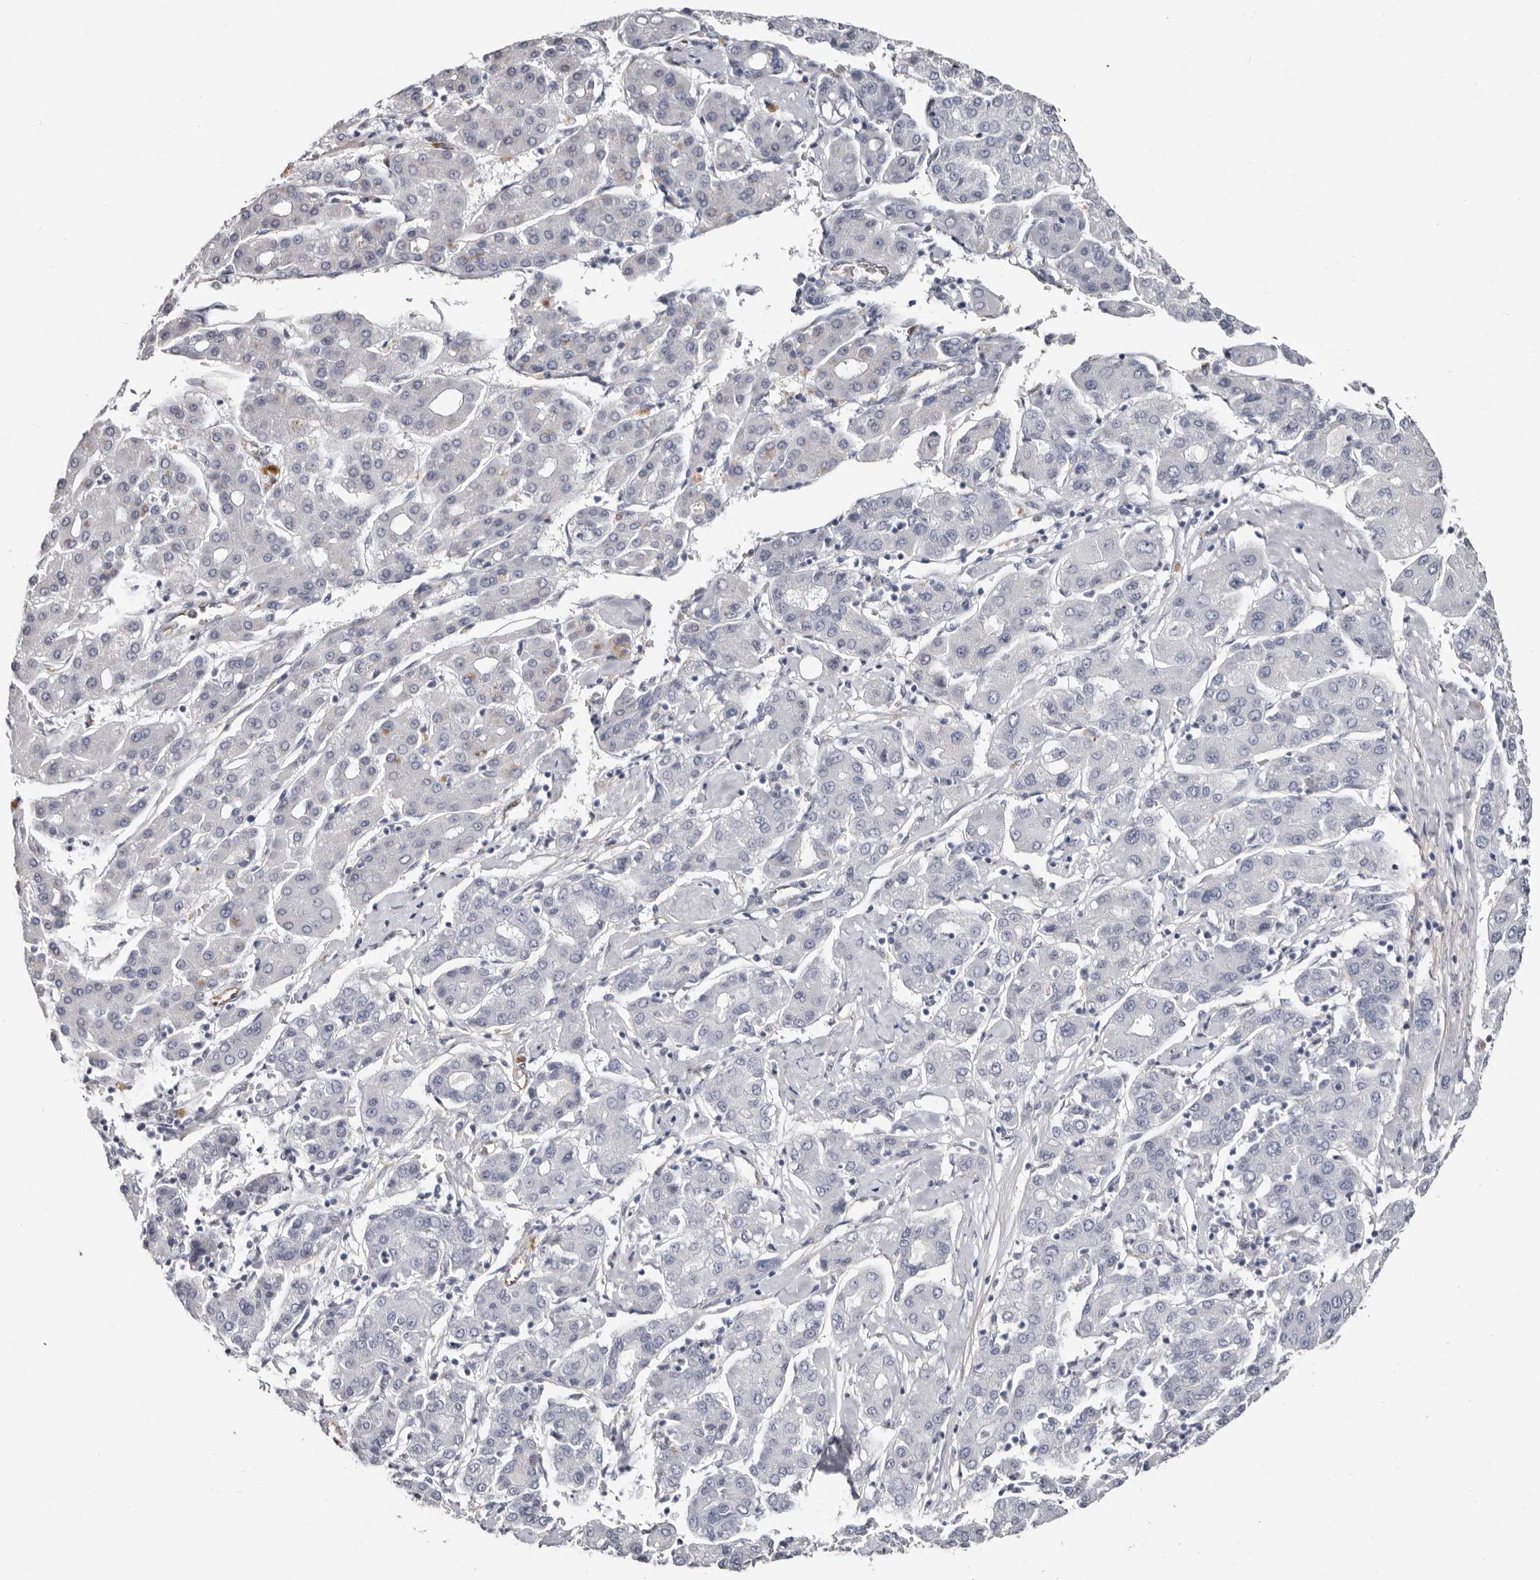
{"staining": {"intensity": "negative", "quantity": "none", "location": "none"}, "tissue": "liver cancer", "cell_type": "Tumor cells", "image_type": "cancer", "snomed": [{"axis": "morphology", "description": "Carcinoma, Hepatocellular, NOS"}, {"axis": "topography", "description": "Liver"}], "caption": "Tumor cells show no significant positivity in hepatocellular carcinoma (liver). The staining is performed using DAB (3,3'-diaminobenzidine) brown chromogen with nuclei counter-stained in using hematoxylin.", "gene": "PKDCC", "patient": {"sex": "male", "age": 65}}